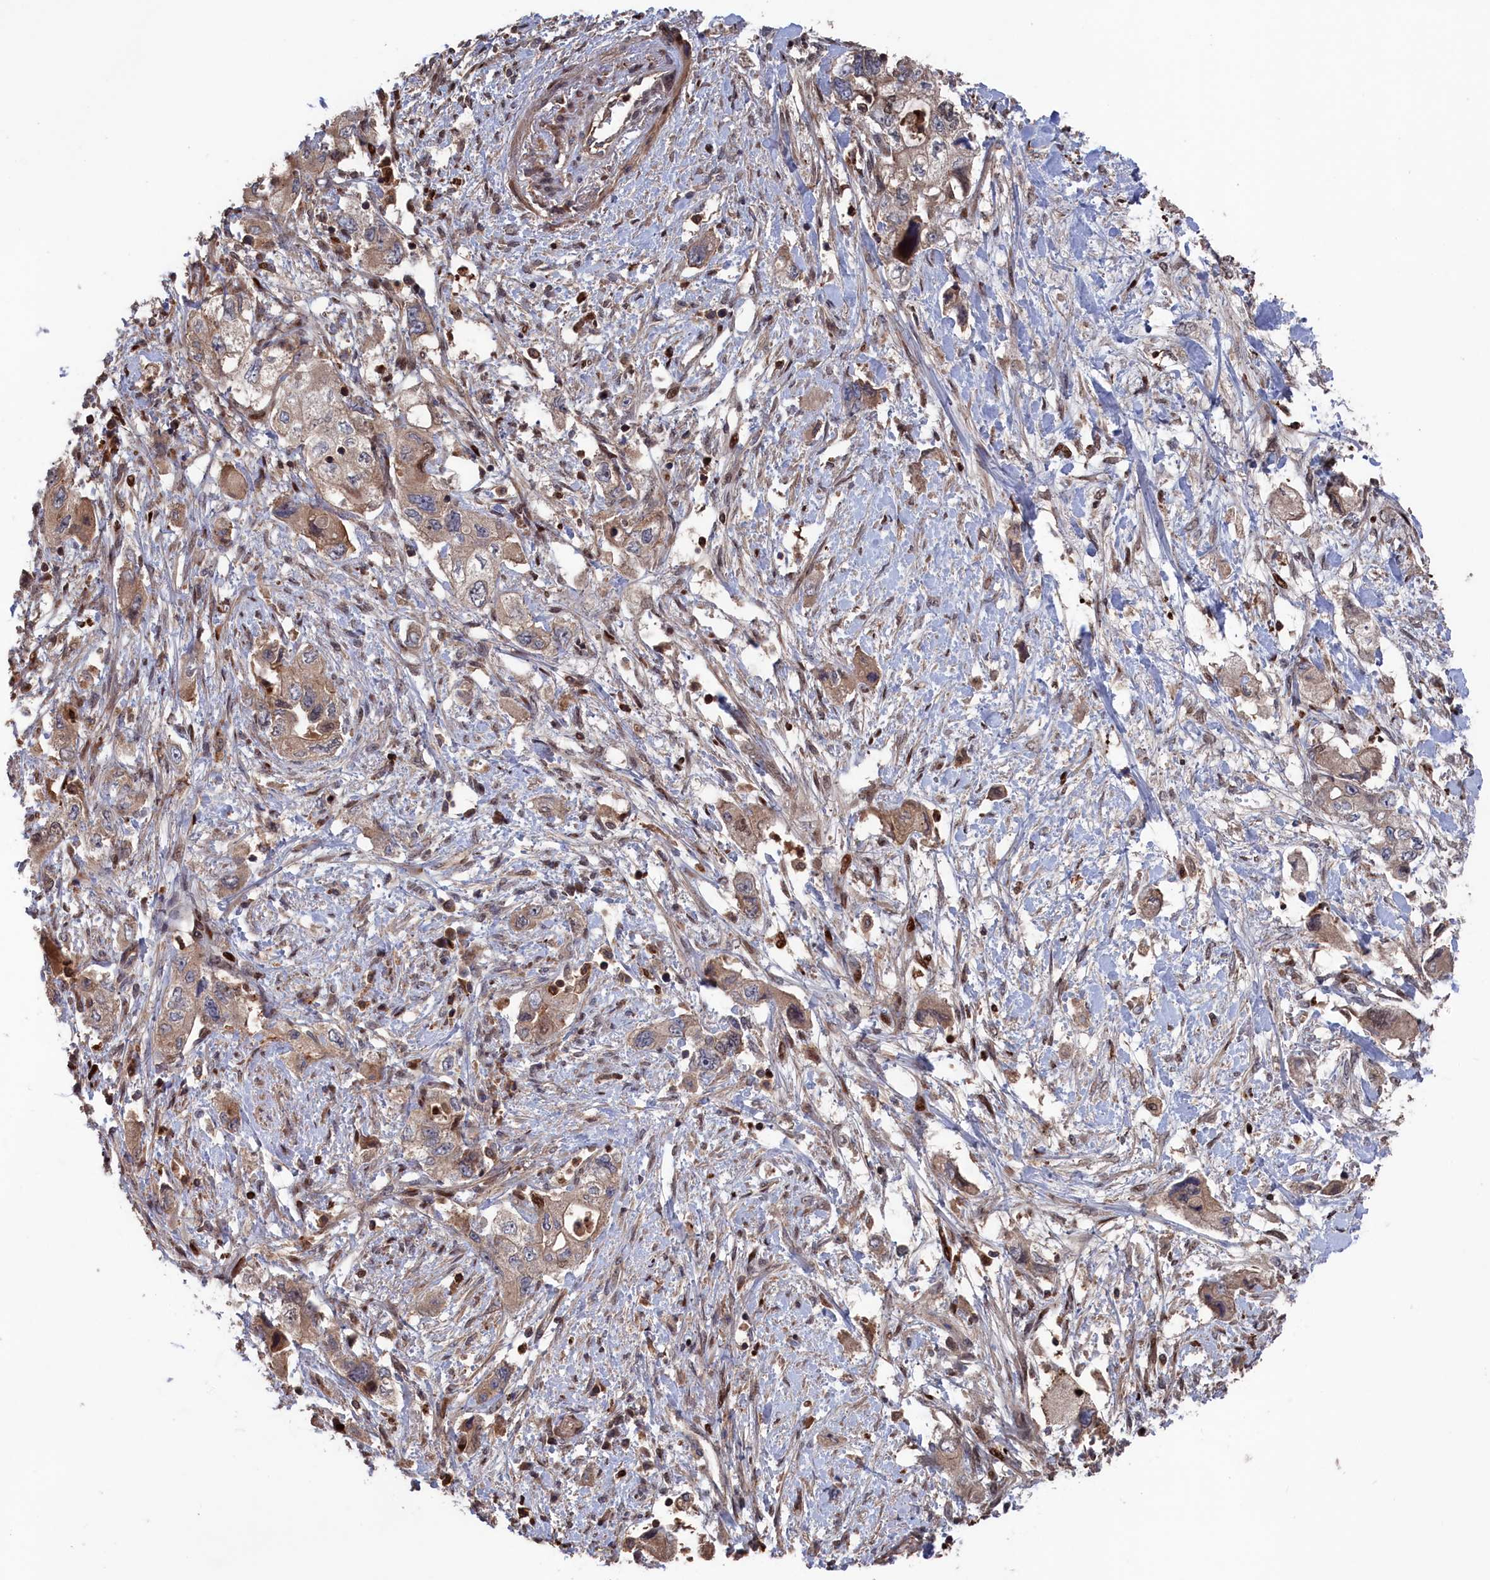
{"staining": {"intensity": "moderate", "quantity": "25%-75%", "location": "cytoplasmic/membranous"}, "tissue": "pancreatic cancer", "cell_type": "Tumor cells", "image_type": "cancer", "snomed": [{"axis": "morphology", "description": "Adenocarcinoma, NOS"}, {"axis": "topography", "description": "Pancreas"}], "caption": "Protein analysis of pancreatic adenocarcinoma tissue demonstrates moderate cytoplasmic/membranous expression in about 25%-75% of tumor cells.", "gene": "PLA2G15", "patient": {"sex": "female", "age": 73}}